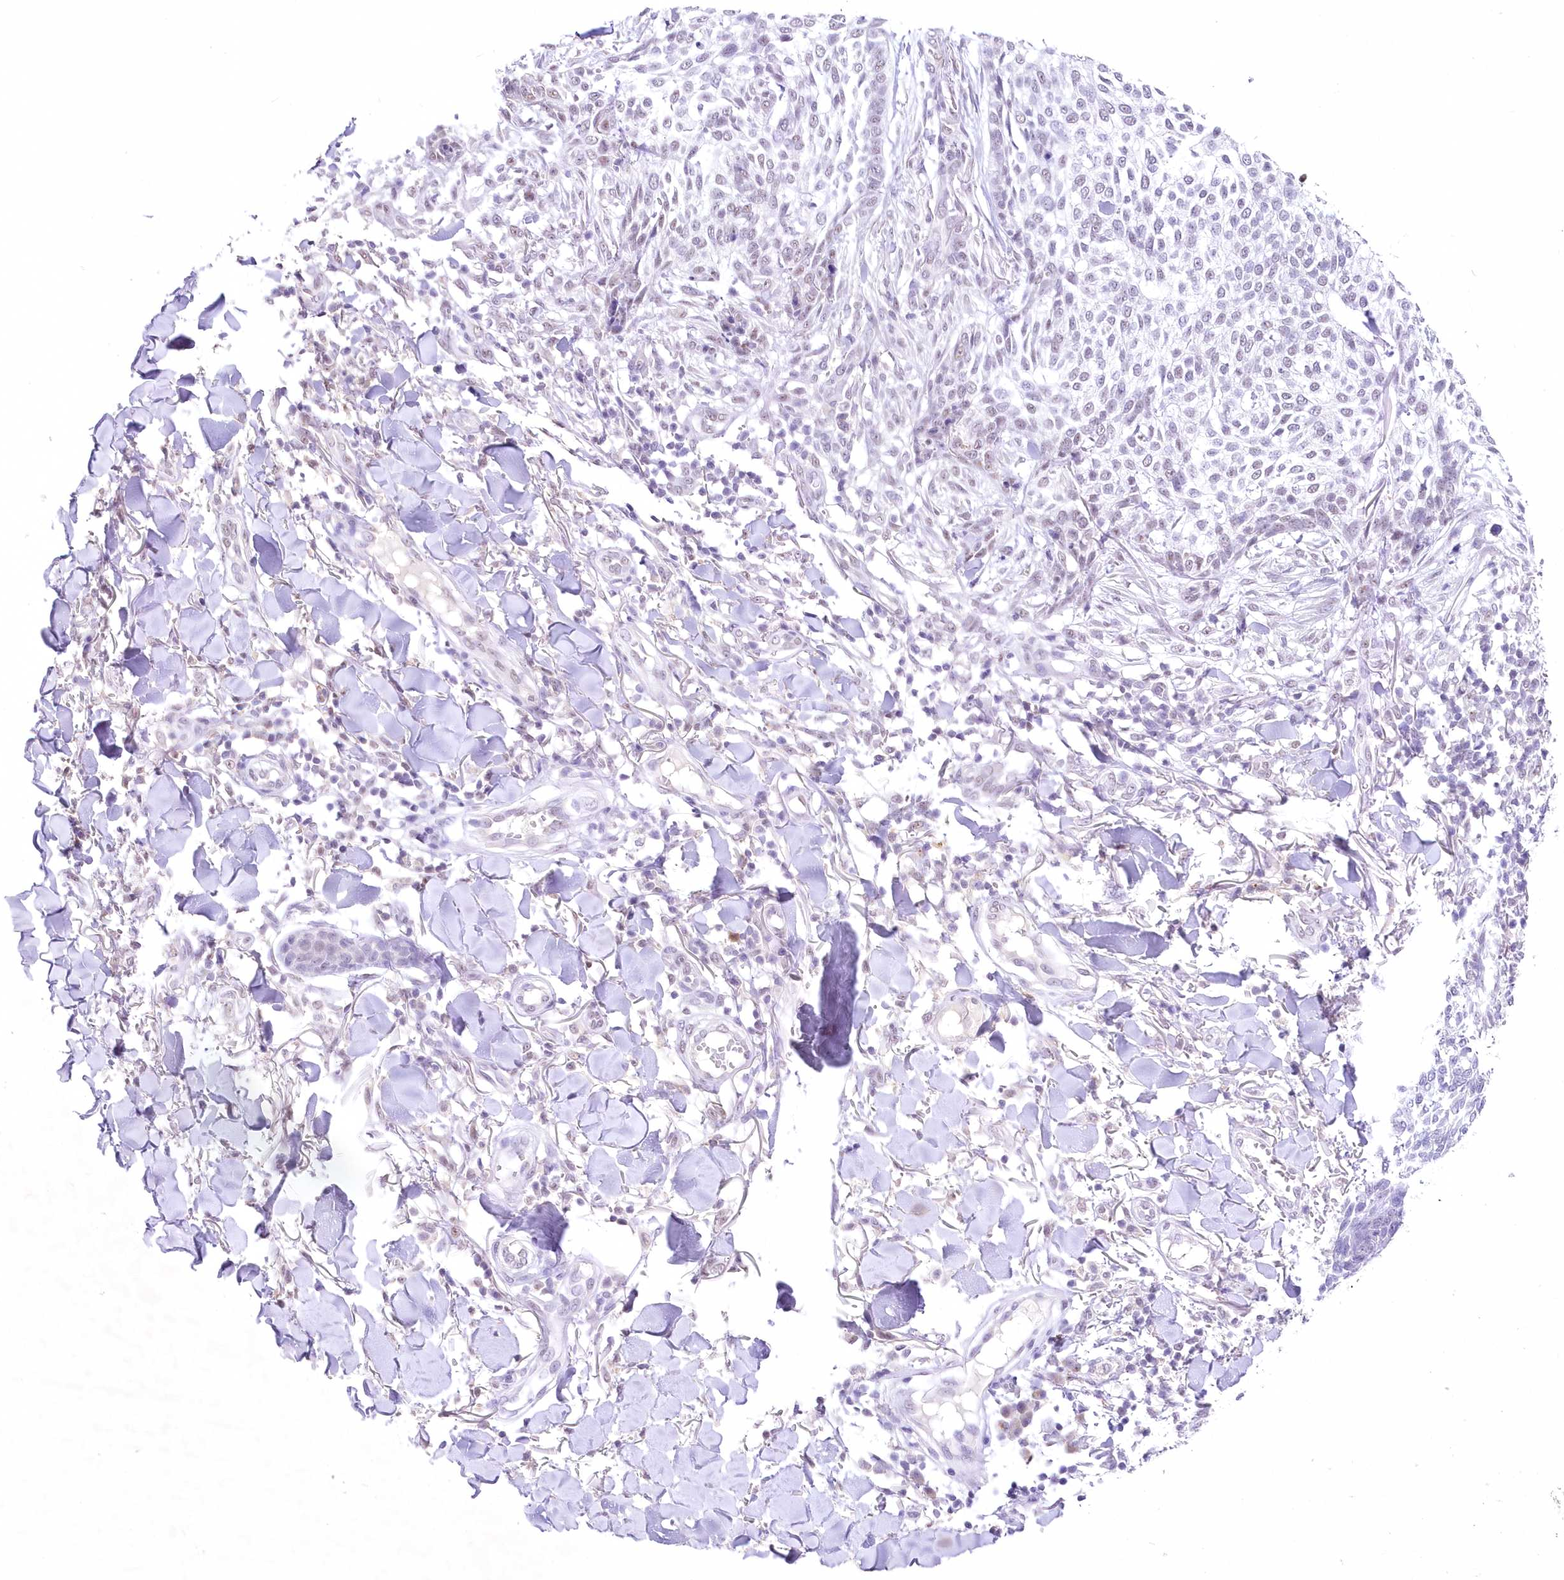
{"staining": {"intensity": "weak", "quantity": "<25%", "location": "nuclear"}, "tissue": "skin cancer", "cell_type": "Tumor cells", "image_type": "cancer", "snomed": [{"axis": "morphology", "description": "Basal cell carcinoma"}, {"axis": "topography", "description": "Skin"}], "caption": "This is an immunohistochemistry (IHC) micrograph of skin cancer. There is no expression in tumor cells.", "gene": "RBM27", "patient": {"sex": "female", "age": 64}}